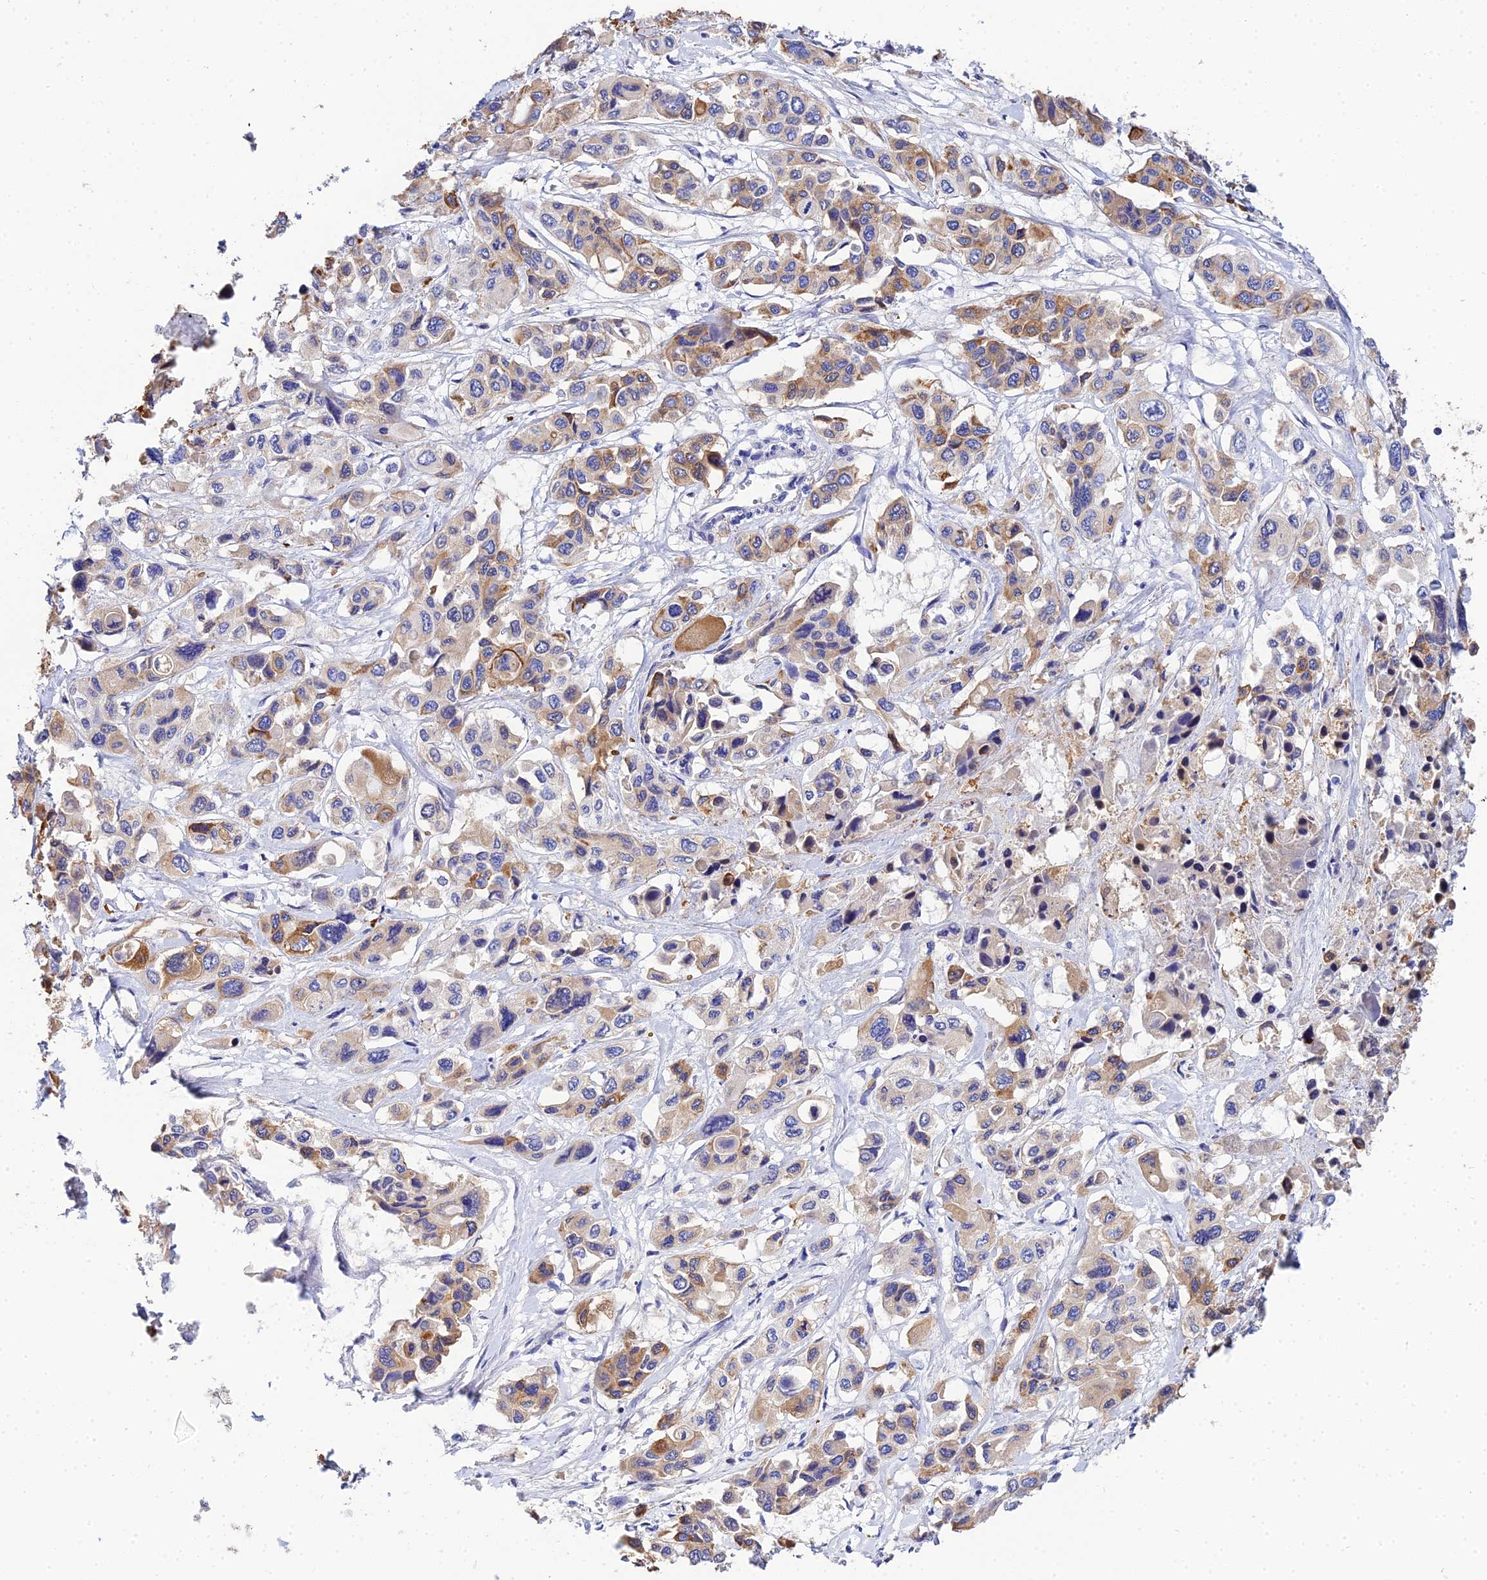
{"staining": {"intensity": "weak", "quantity": "25%-75%", "location": "cytoplasmic/membranous"}, "tissue": "pancreatic cancer", "cell_type": "Tumor cells", "image_type": "cancer", "snomed": [{"axis": "morphology", "description": "Adenocarcinoma, NOS"}, {"axis": "topography", "description": "Pancreas"}], "caption": "DAB (3,3'-diaminobenzidine) immunohistochemical staining of pancreatic adenocarcinoma displays weak cytoplasmic/membranous protein positivity in about 25%-75% of tumor cells.", "gene": "ZXDA", "patient": {"sex": "male", "age": 92}}